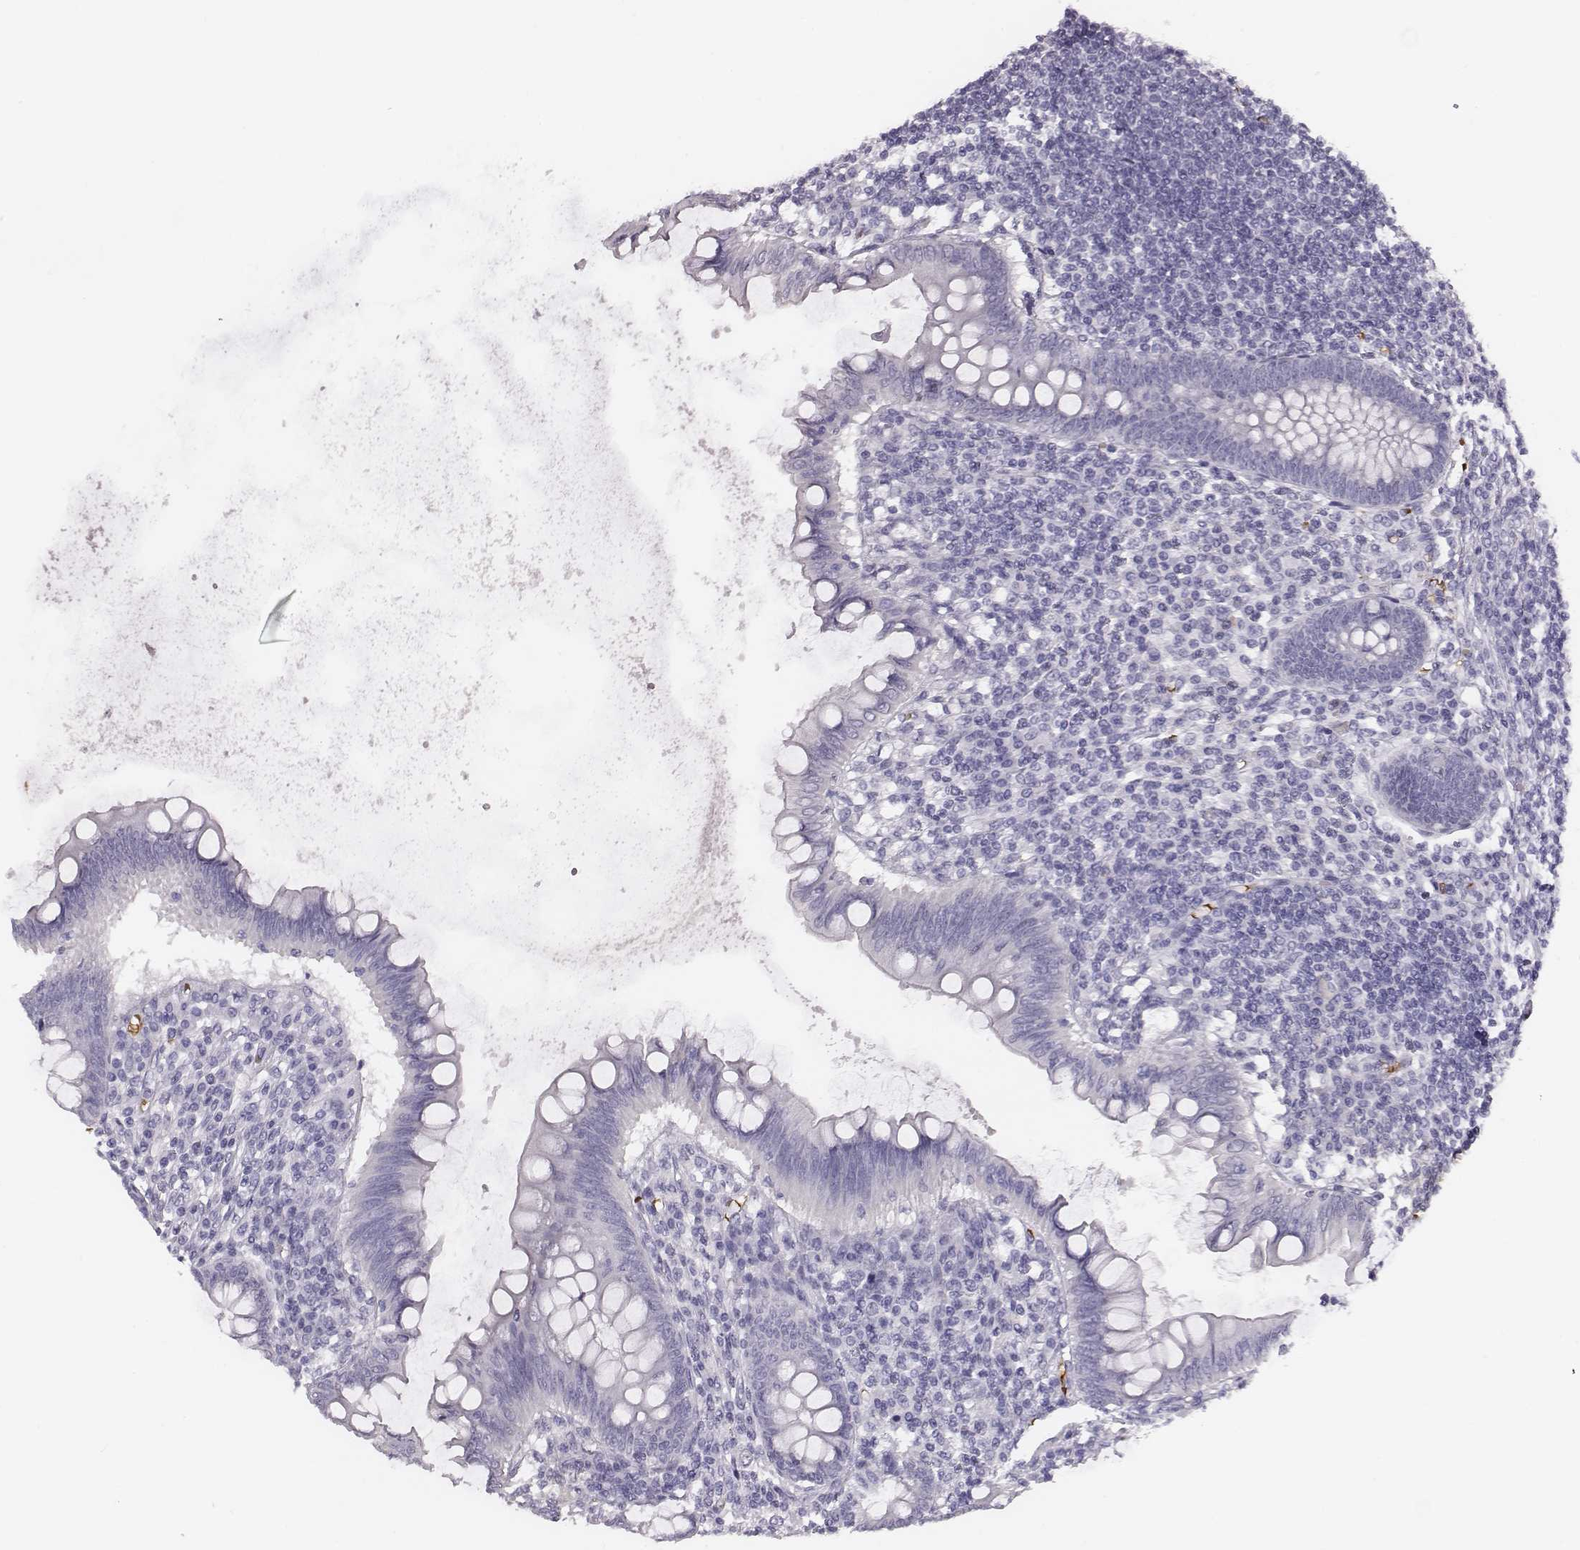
{"staining": {"intensity": "negative", "quantity": "none", "location": "none"}, "tissue": "appendix", "cell_type": "Glandular cells", "image_type": "normal", "snomed": [{"axis": "morphology", "description": "Normal tissue, NOS"}, {"axis": "topography", "description": "Appendix"}], "caption": "Immunohistochemistry (IHC) of unremarkable human appendix demonstrates no staining in glandular cells.", "gene": "HBZ", "patient": {"sex": "female", "age": 57}}